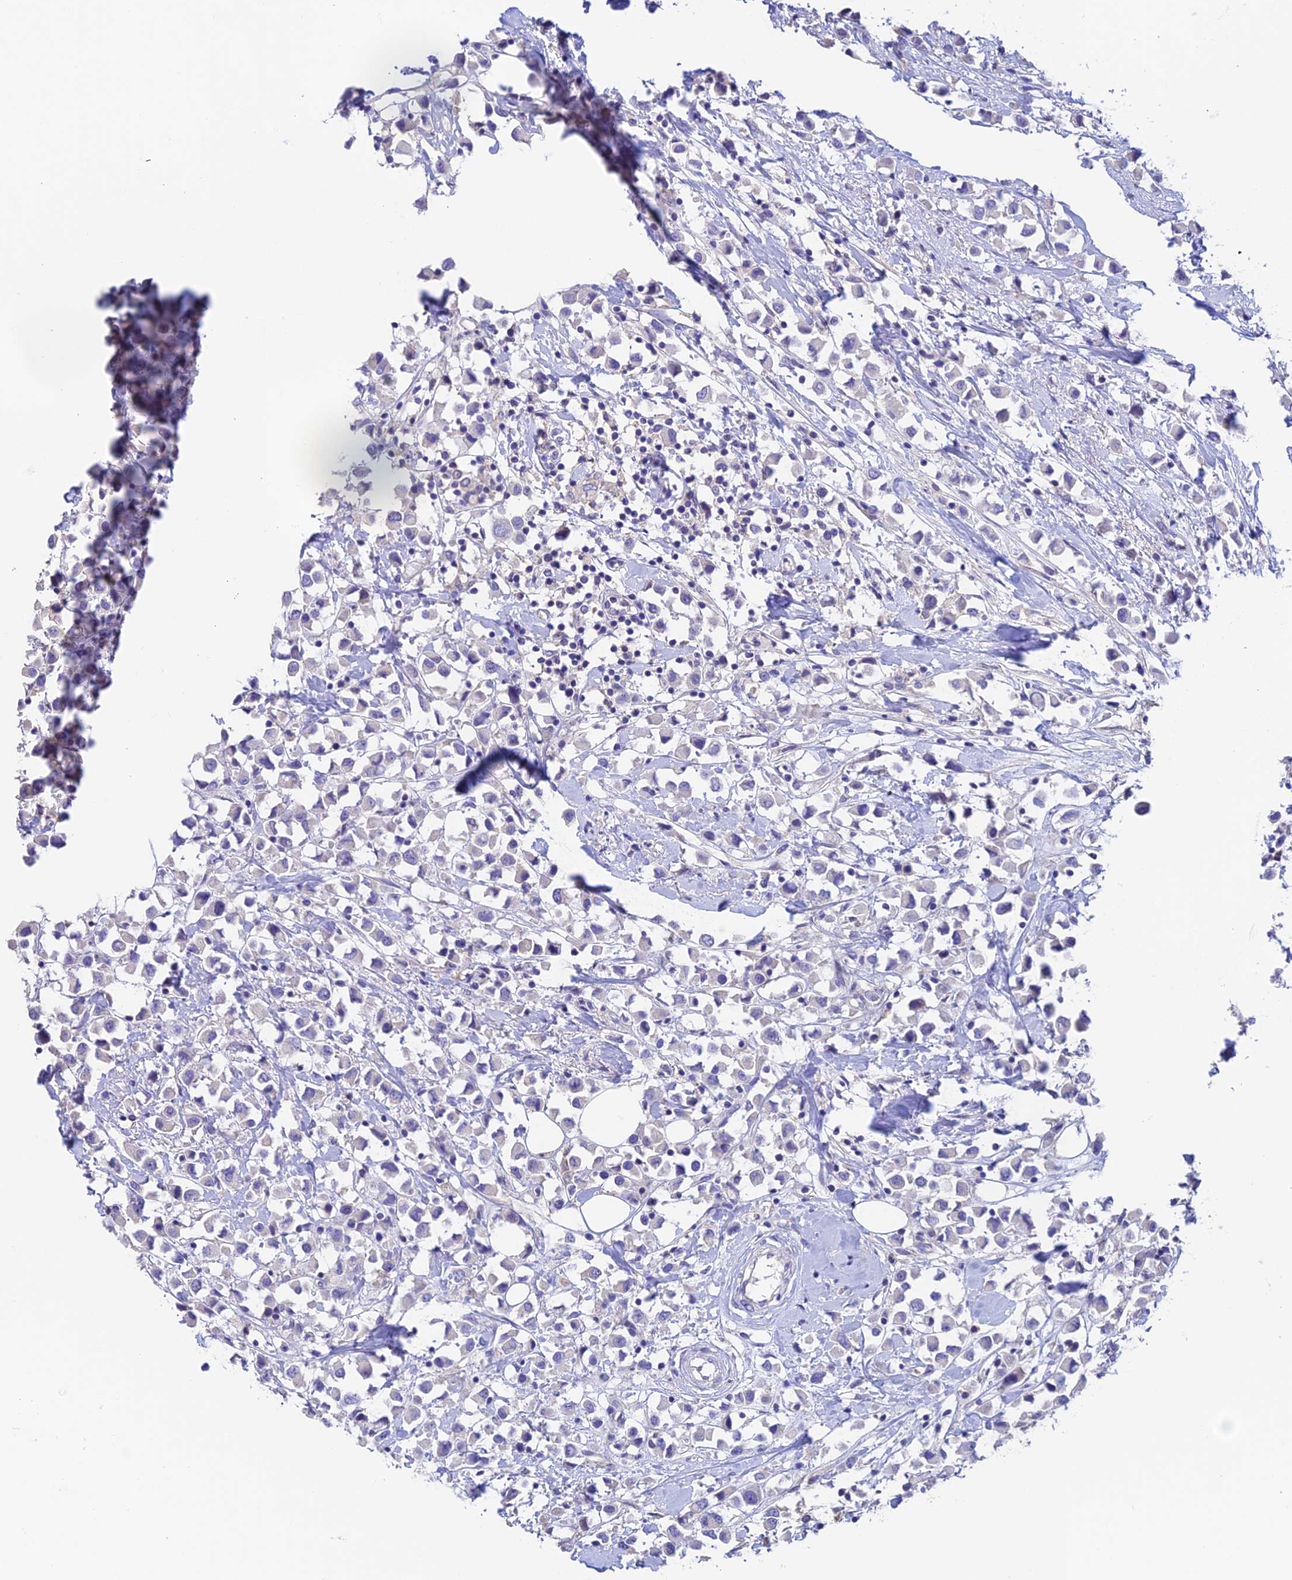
{"staining": {"intensity": "negative", "quantity": "none", "location": "none"}, "tissue": "breast cancer", "cell_type": "Tumor cells", "image_type": "cancer", "snomed": [{"axis": "morphology", "description": "Duct carcinoma"}, {"axis": "topography", "description": "Breast"}], "caption": "Micrograph shows no significant protein expression in tumor cells of breast cancer. (Stains: DAB (3,3'-diaminobenzidine) immunohistochemistry with hematoxylin counter stain, Microscopy: brightfield microscopy at high magnification).", "gene": "EMC3", "patient": {"sex": "female", "age": 61}}